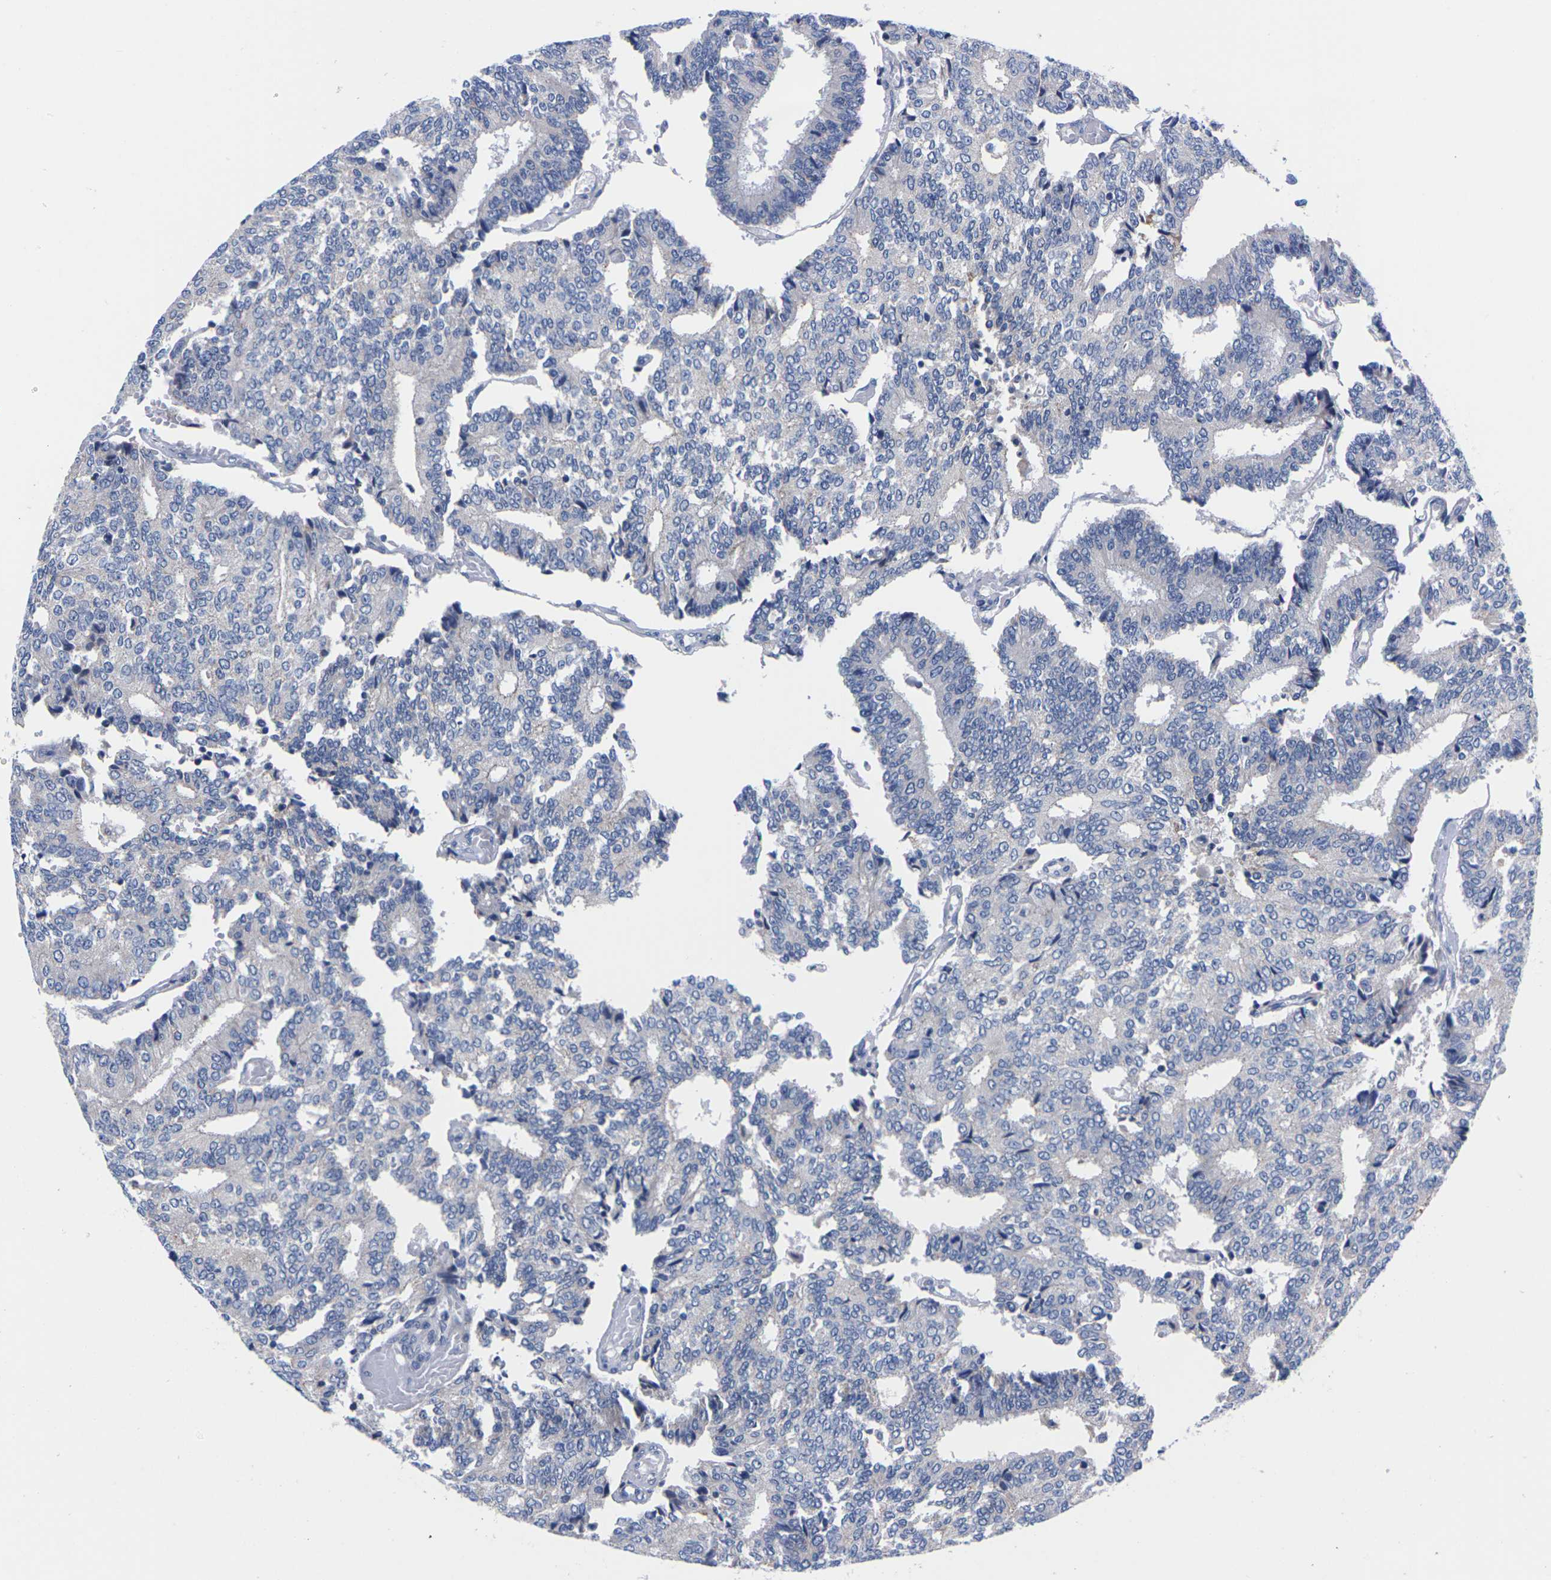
{"staining": {"intensity": "negative", "quantity": "none", "location": "none"}, "tissue": "prostate cancer", "cell_type": "Tumor cells", "image_type": "cancer", "snomed": [{"axis": "morphology", "description": "Adenocarcinoma, High grade"}, {"axis": "topography", "description": "Prostate"}], "caption": "IHC photomicrograph of neoplastic tissue: human prostate cancer stained with DAB displays no significant protein staining in tumor cells.", "gene": "FAM210A", "patient": {"sex": "male", "age": 55}}